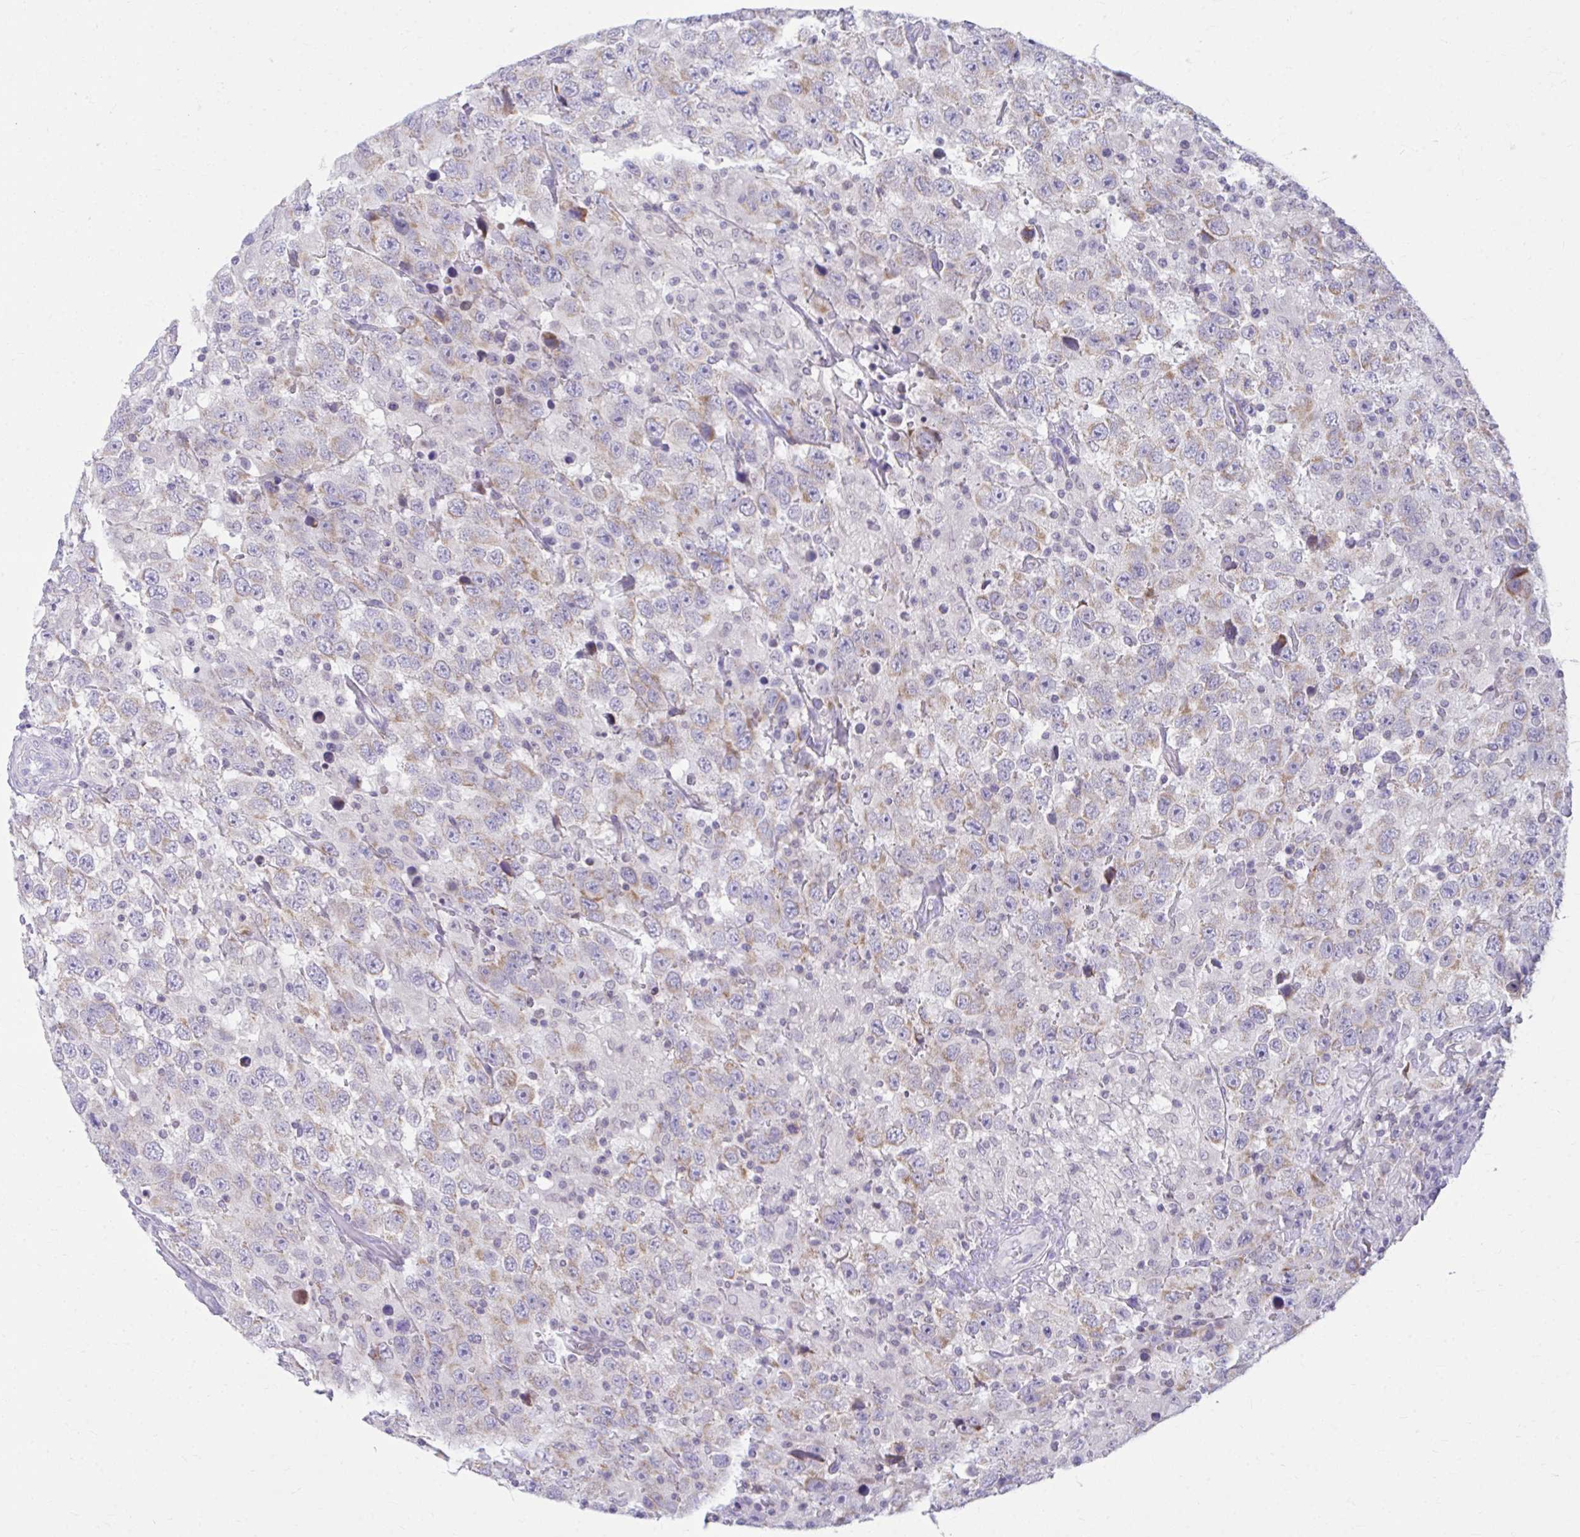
{"staining": {"intensity": "weak", "quantity": "<25%", "location": "cytoplasmic/membranous"}, "tissue": "testis cancer", "cell_type": "Tumor cells", "image_type": "cancer", "snomed": [{"axis": "morphology", "description": "Seminoma, NOS"}, {"axis": "topography", "description": "Testis"}], "caption": "A photomicrograph of human testis cancer (seminoma) is negative for staining in tumor cells.", "gene": "OR7A5", "patient": {"sex": "male", "age": 41}}